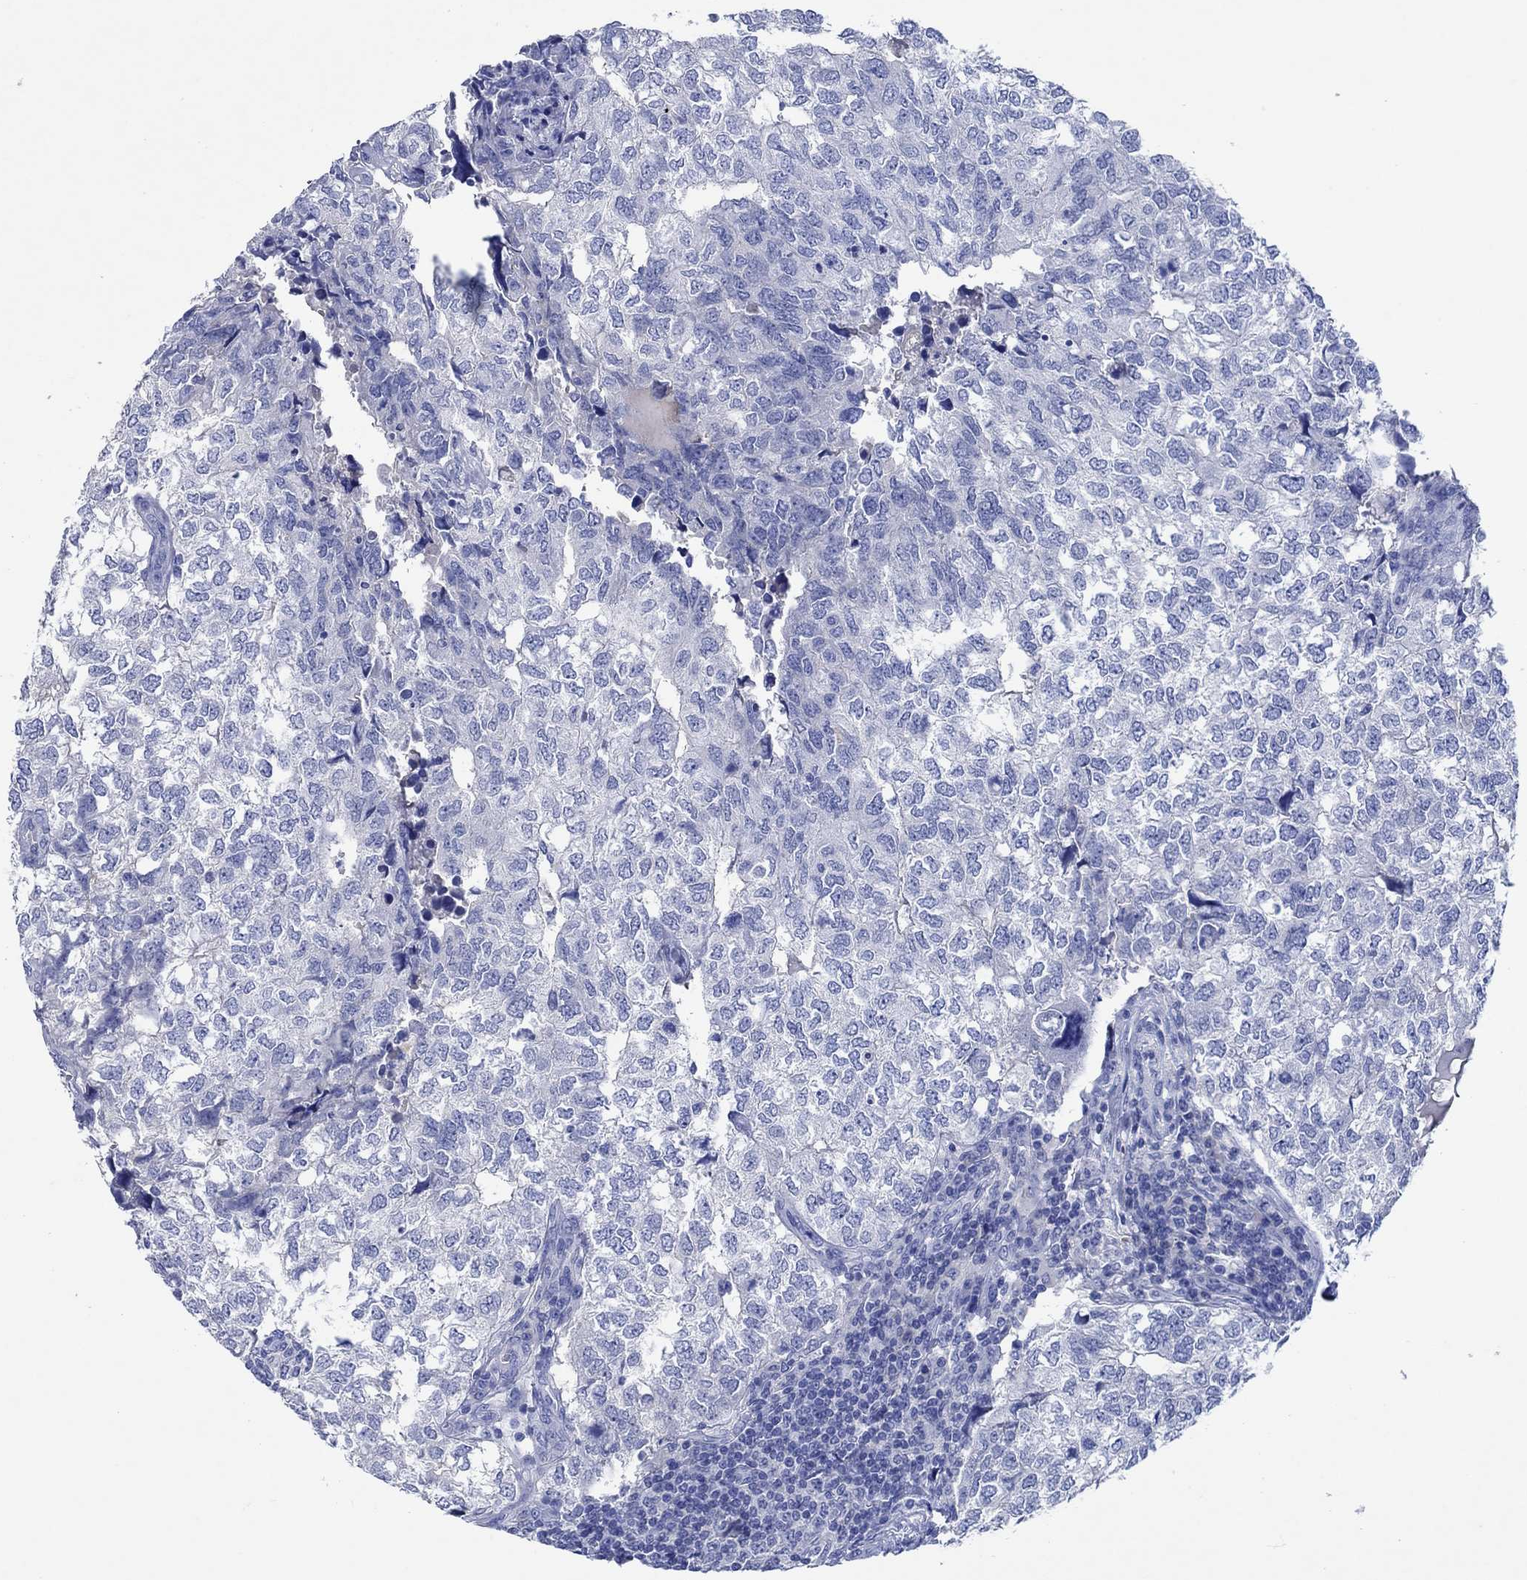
{"staining": {"intensity": "negative", "quantity": "none", "location": "none"}, "tissue": "breast cancer", "cell_type": "Tumor cells", "image_type": "cancer", "snomed": [{"axis": "morphology", "description": "Duct carcinoma"}, {"axis": "topography", "description": "Breast"}], "caption": "DAB (3,3'-diaminobenzidine) immunohistochemical staining of breast cancer reveals no significant positivity in tumor cells.", "gene": "CPNE6", "patient": {"sex": "female", "age": 30}}